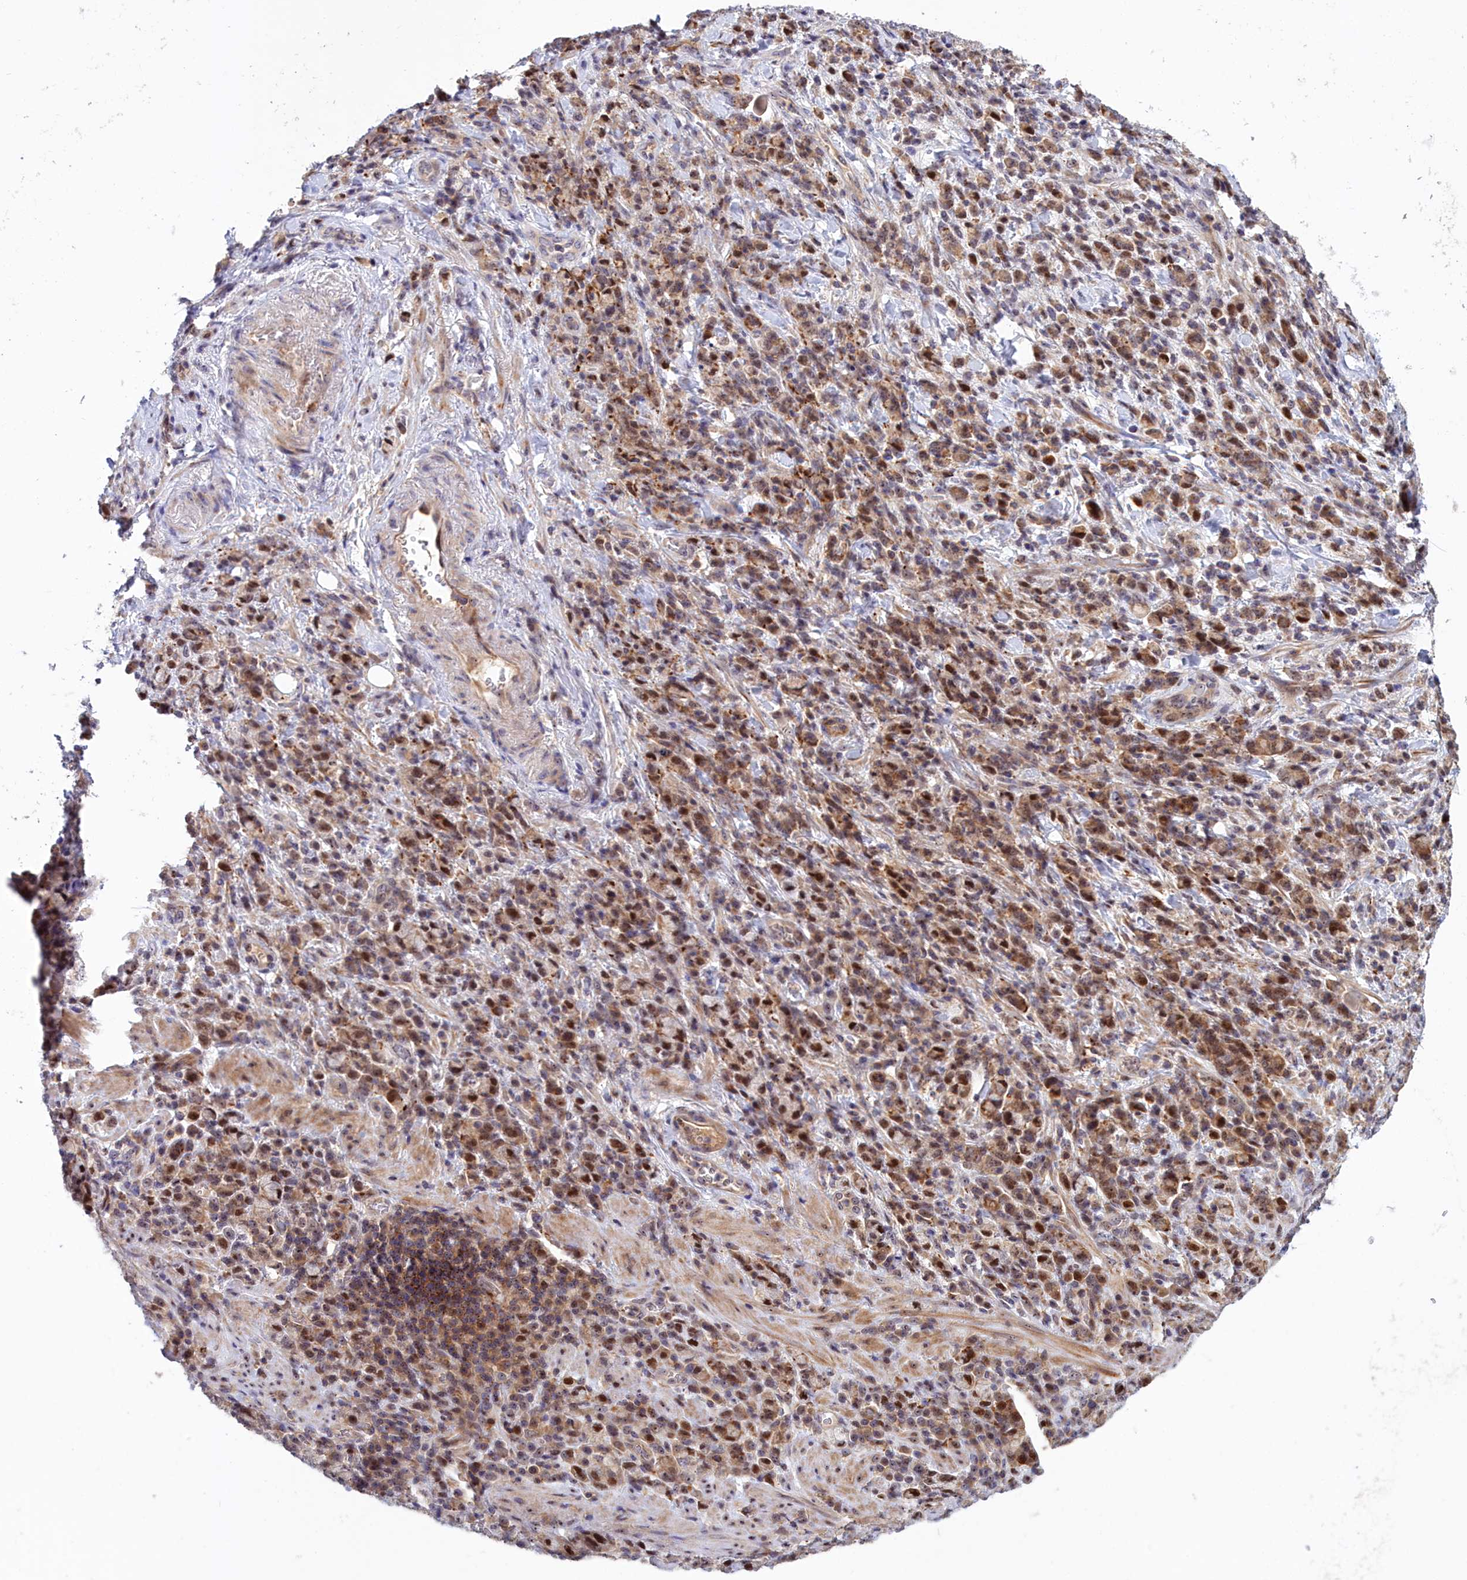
{"staining": {"intensity": "moderate", "quantity": ">75%", "location": "cytoplasmic/membranous"}, "tissue": "stomach cancer", "cell_type": "Tumor cells", "image_type": "cancer", "snomed": [{"axis": "morphology", "description": "Adenocarcinoma, NOS"}, {"axis": "topography", "description": "Stomach"}], "caption": "There is medium levels of moderate cytoplasmic/membranous staining in tumor cells of adenocarcinoma (stomach), as demonstrated by immunohistochemical staining (brown color).", "gene": "NEURL4", "patient": {"sex": "male", "age": 76}}